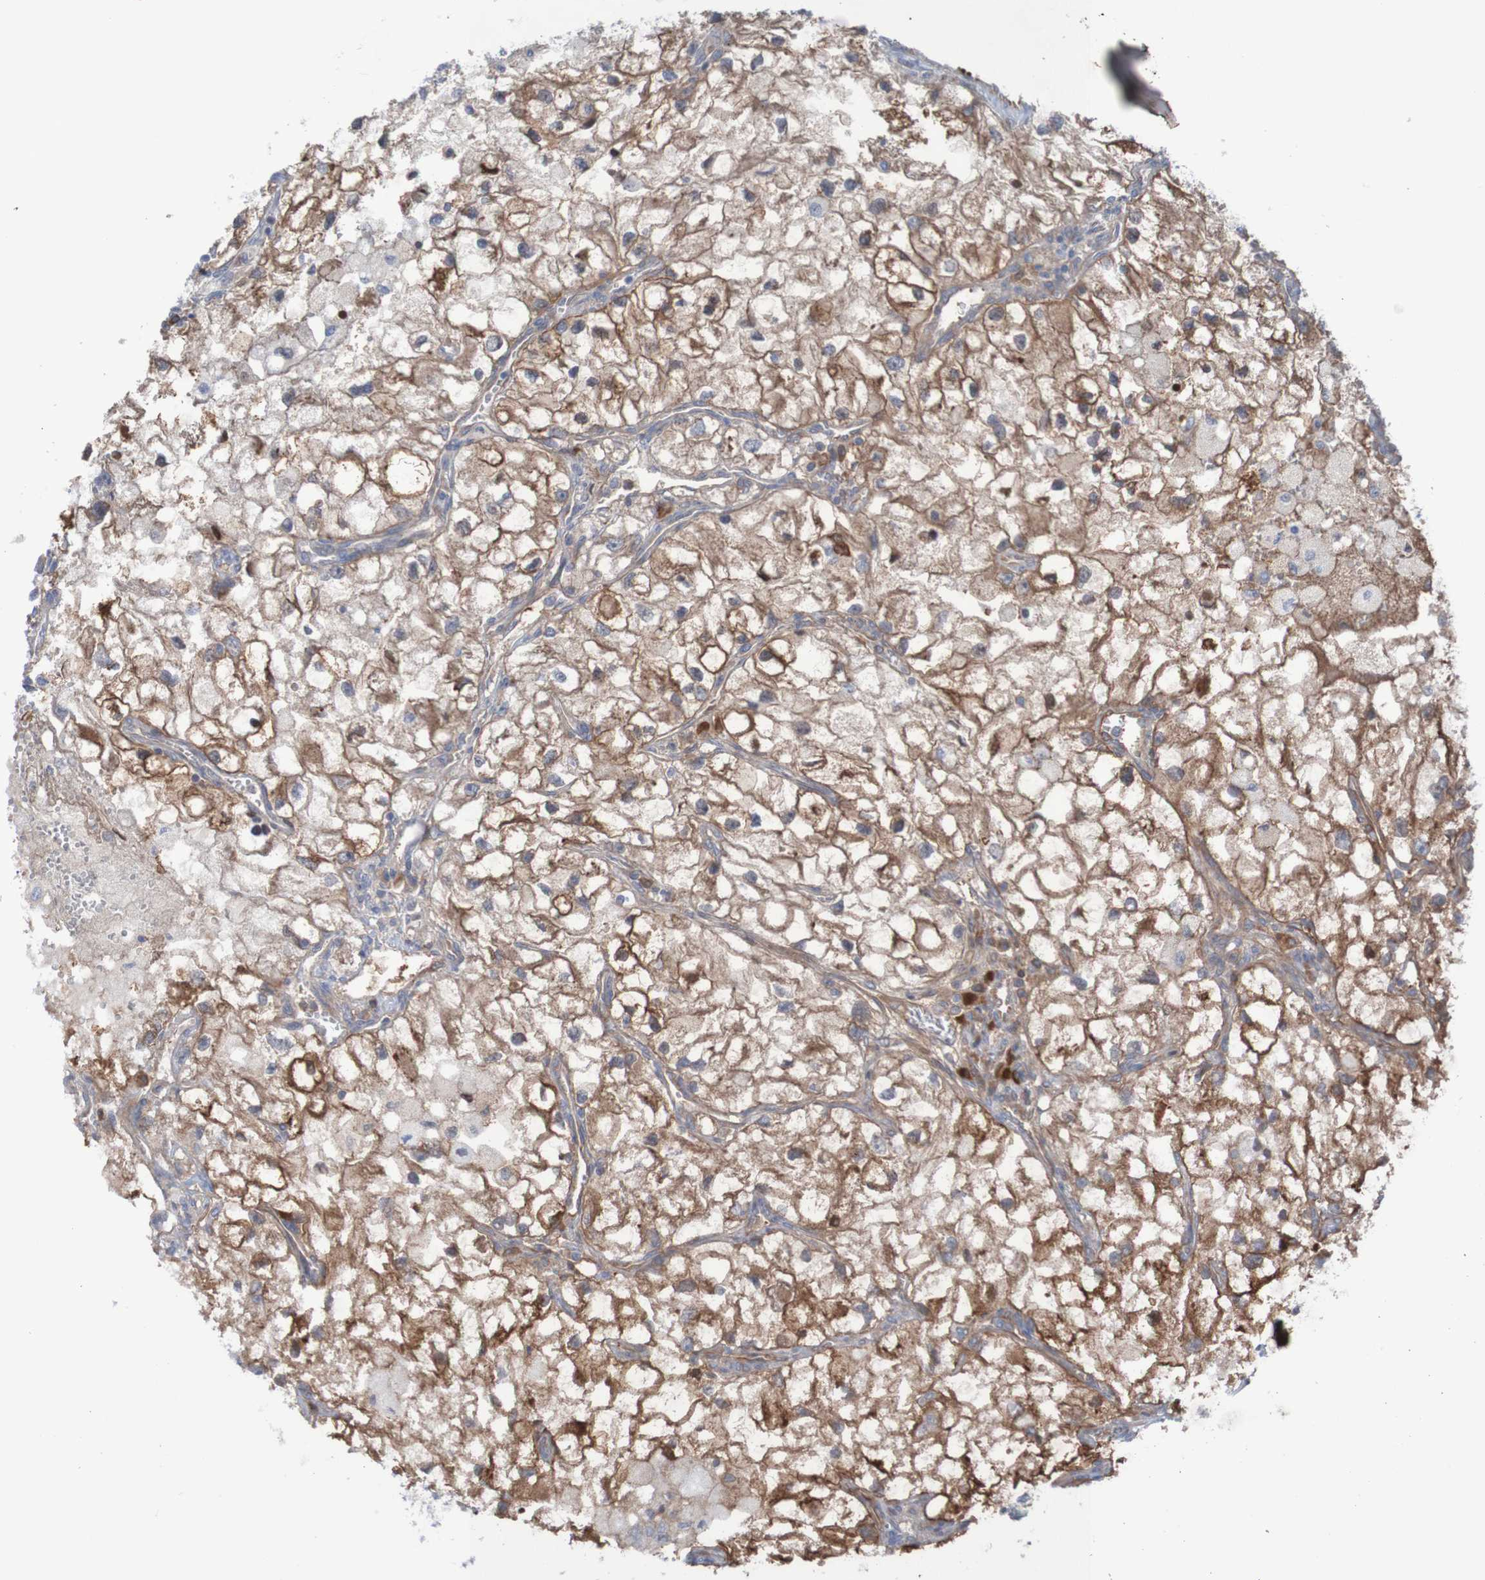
{"staining": {"intensity": "strong", "quantity": ">75%", "location": "cytoplasmic/membranous"}, "tissue": "renal cancer", "cell_type": "Tumor cells", "image_type": "cancer", "snomed": [{"axis": "morphology", "description": "Adenocarcinoma, NOS"}, {"axis": "topography", "description": "Kidney"}], "caption": "High-magnification brightfield microscopy of renal cancer stained with DAB (3,3'-diaminobenzidine) (brown) and counterstained with hematoxylin (blue). tumor cells exhibit strong cytoplasmic/membranous positivity is appreciated in approximately>75% of cells.", "gene": "ANGPT4", "patient": {"sex": "female", "age": 70}}